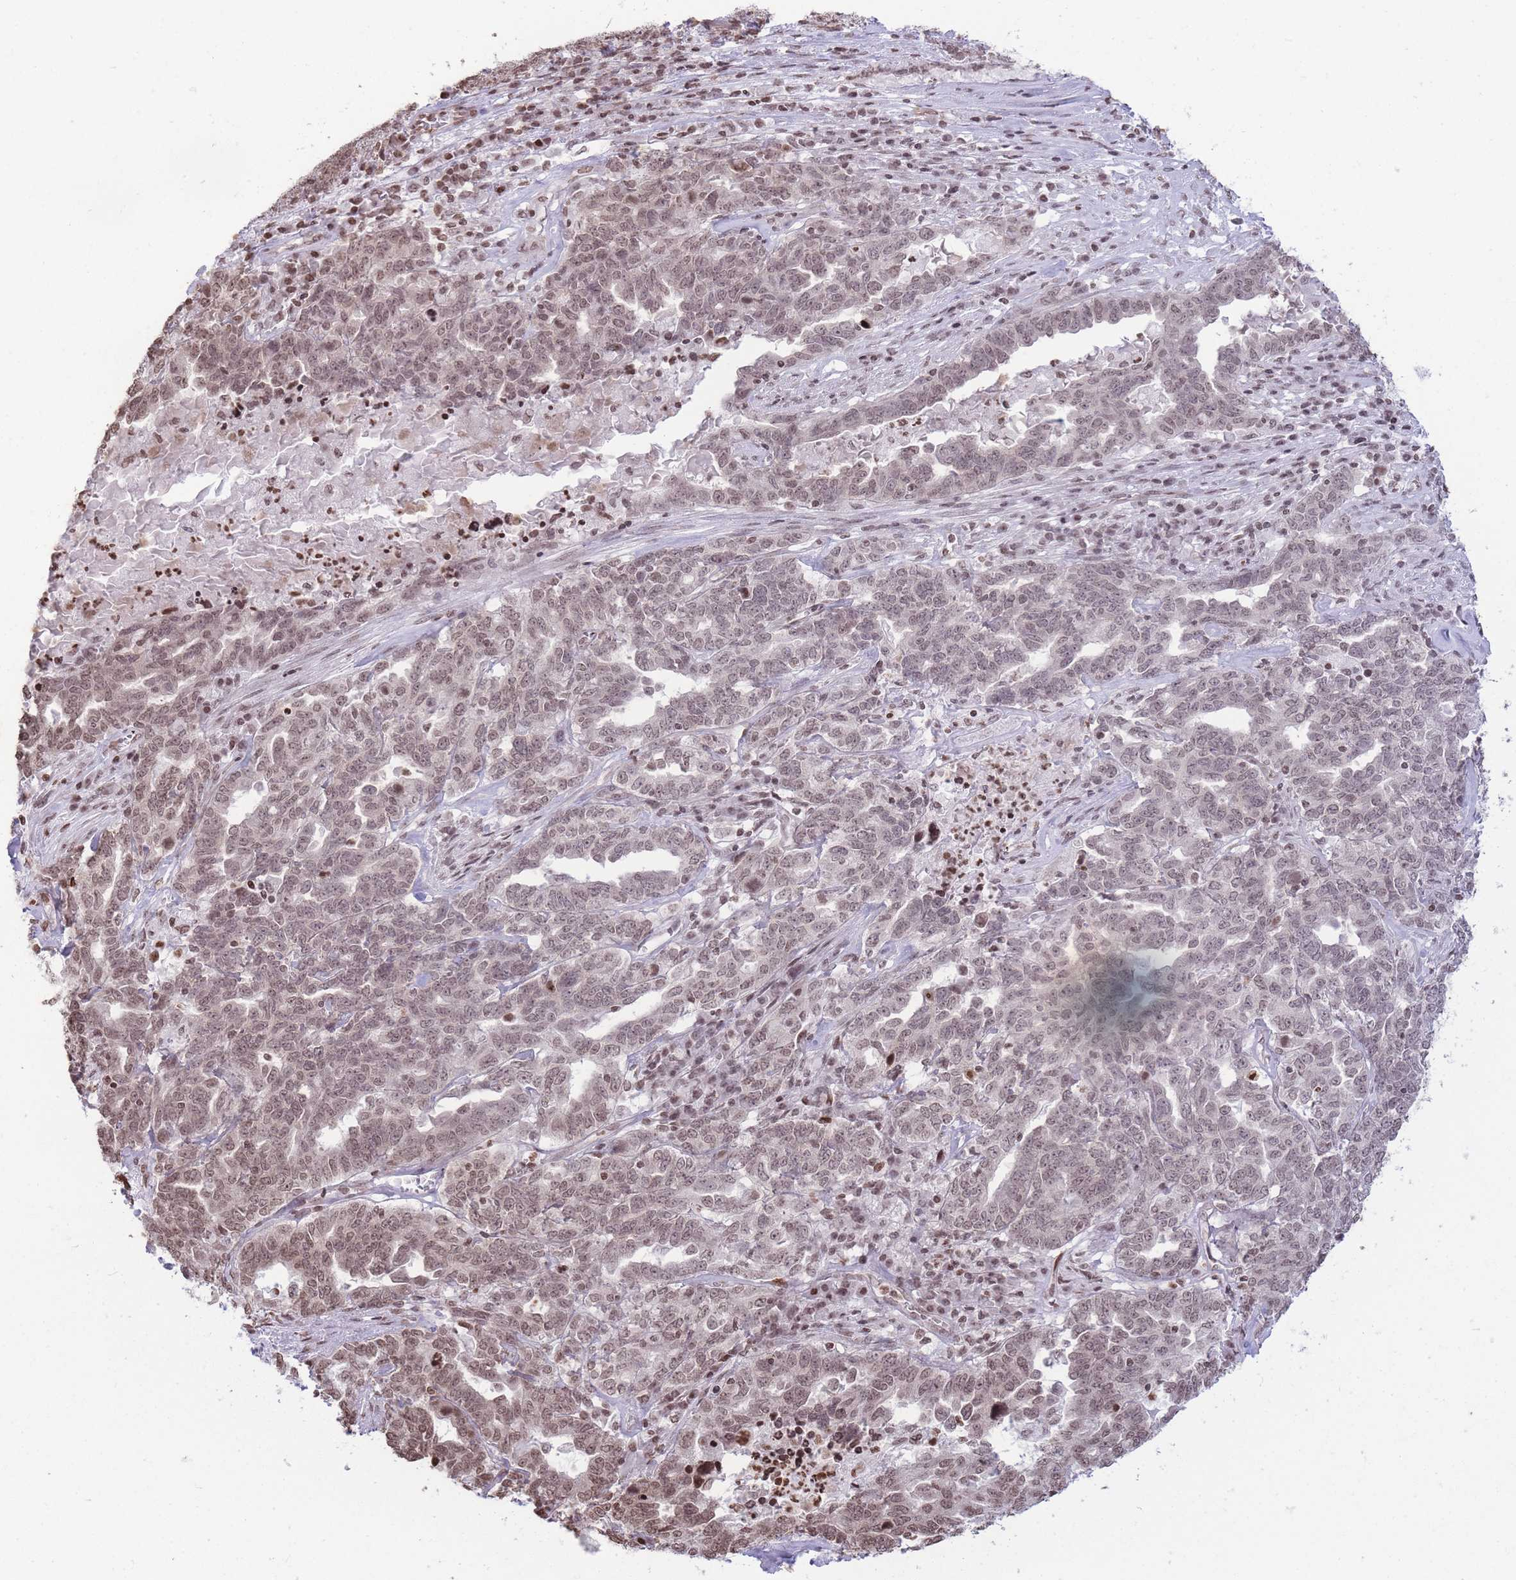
{"staining": {"intensity": "moderate", "quantity": ">75%", "location": "nuclear"}, "tissue": "ovarian cancer", "cell_type": "Tumor cells", "image_type": "cancer", "snomed": [{"axis": "morphology", "description": "Carcinoma, endometroid"}, {"axis": "topography", "description": "Ovary"}], "caption": "Protein expression analysis of human endometroid carcinoma (ovarian) reveals moderate nuclear positivity in approximately >75% of tumor cells.", "gene": "SHISAL1", "patient": {"sex": "female", "age": 62}}